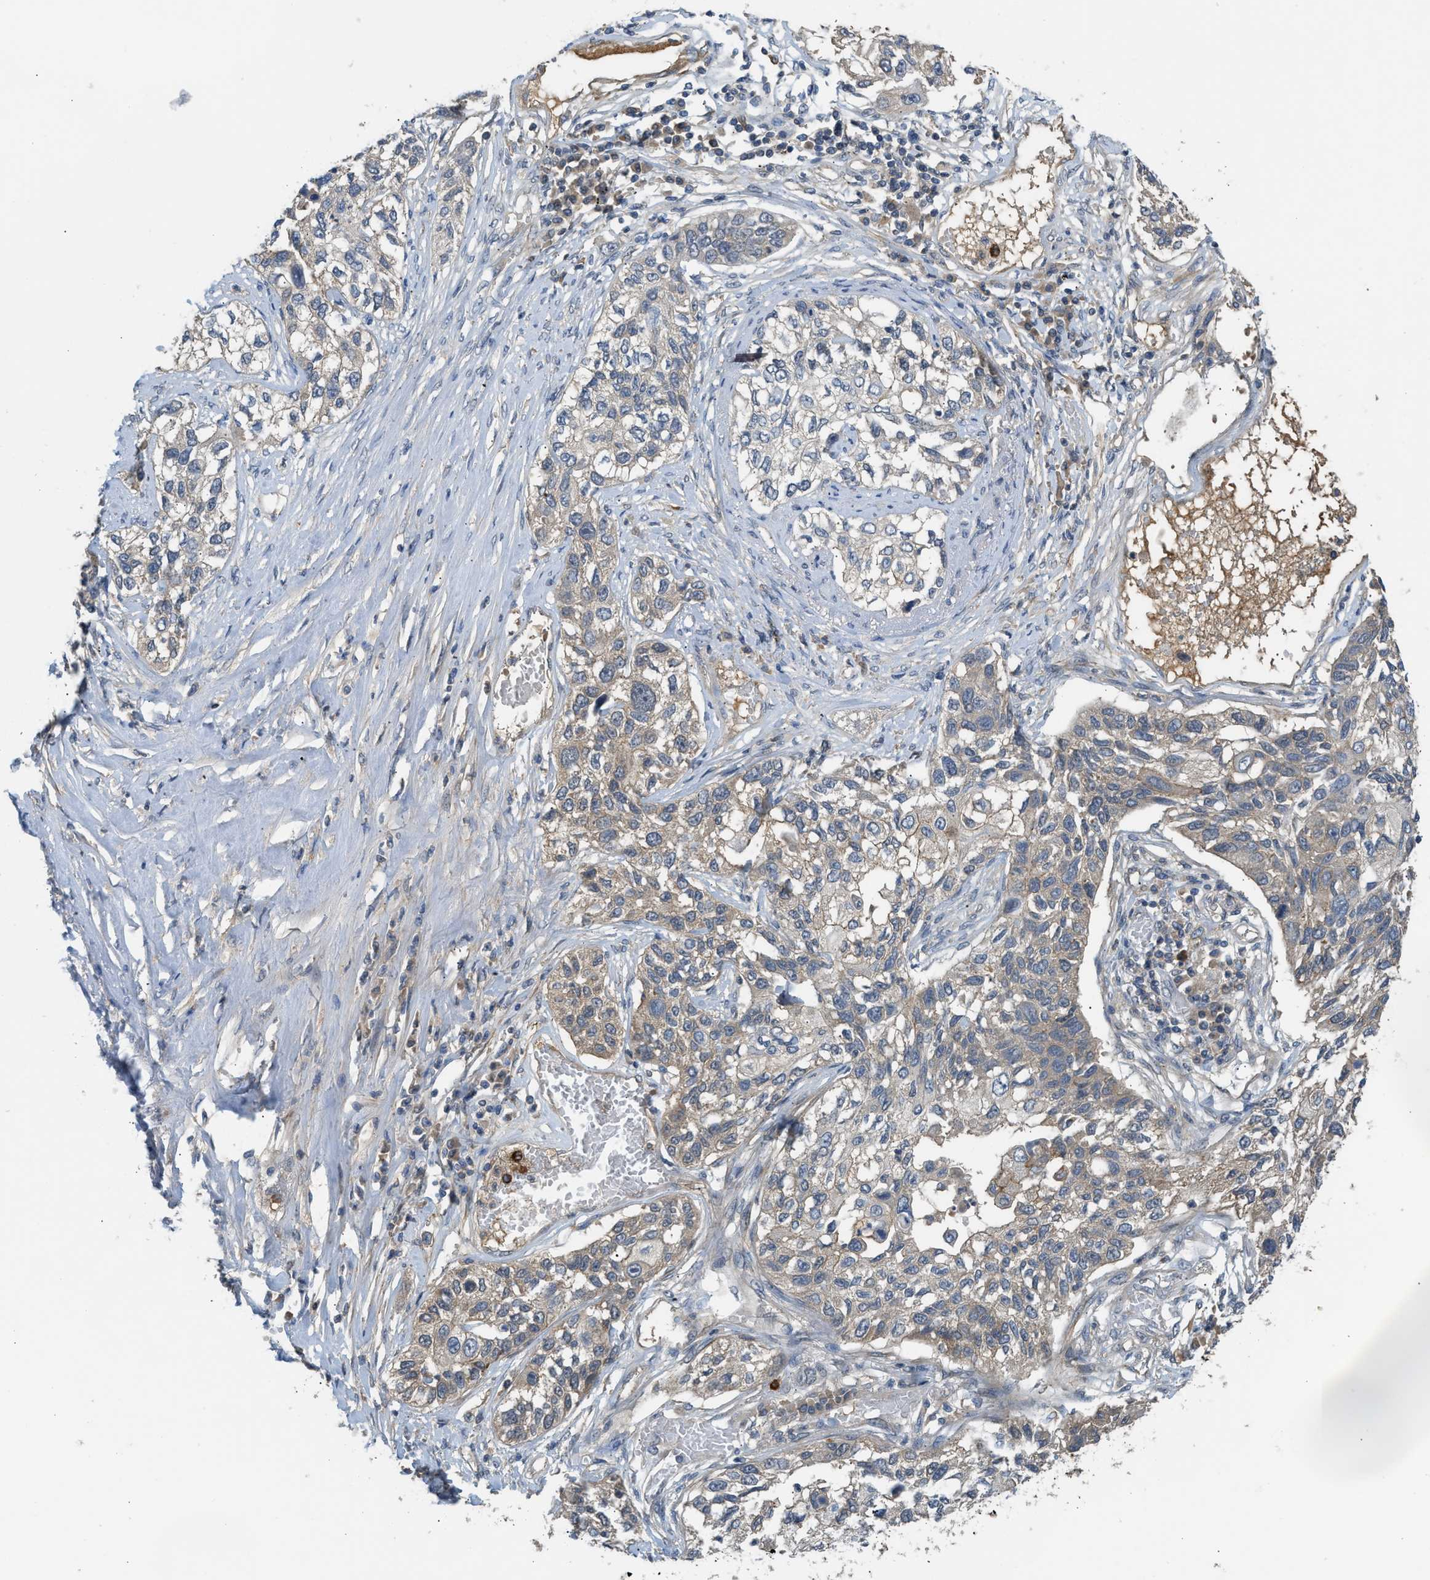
{"staining": {"intensity": "weak", "quantity": ">75%", "location": "cytoplasmic/membranous"}, "tissue": "lung cancer", "cell_type": "Tumor cells", "image_type": "cancer", "snomed": [{"axis": "morphology", "description": "Squamous cell carcinoma, NOS"}, {"axis": "topography", "description": "Lung"}], "caption": "This is a photomicrograph of immunohistochemistry staining of lung cancer, which shows weak positivity in the cytoplasmic/membranous of tumor cells.", "gene": "RHBDF2", "patient": {"sex": "male", "age": 71}}